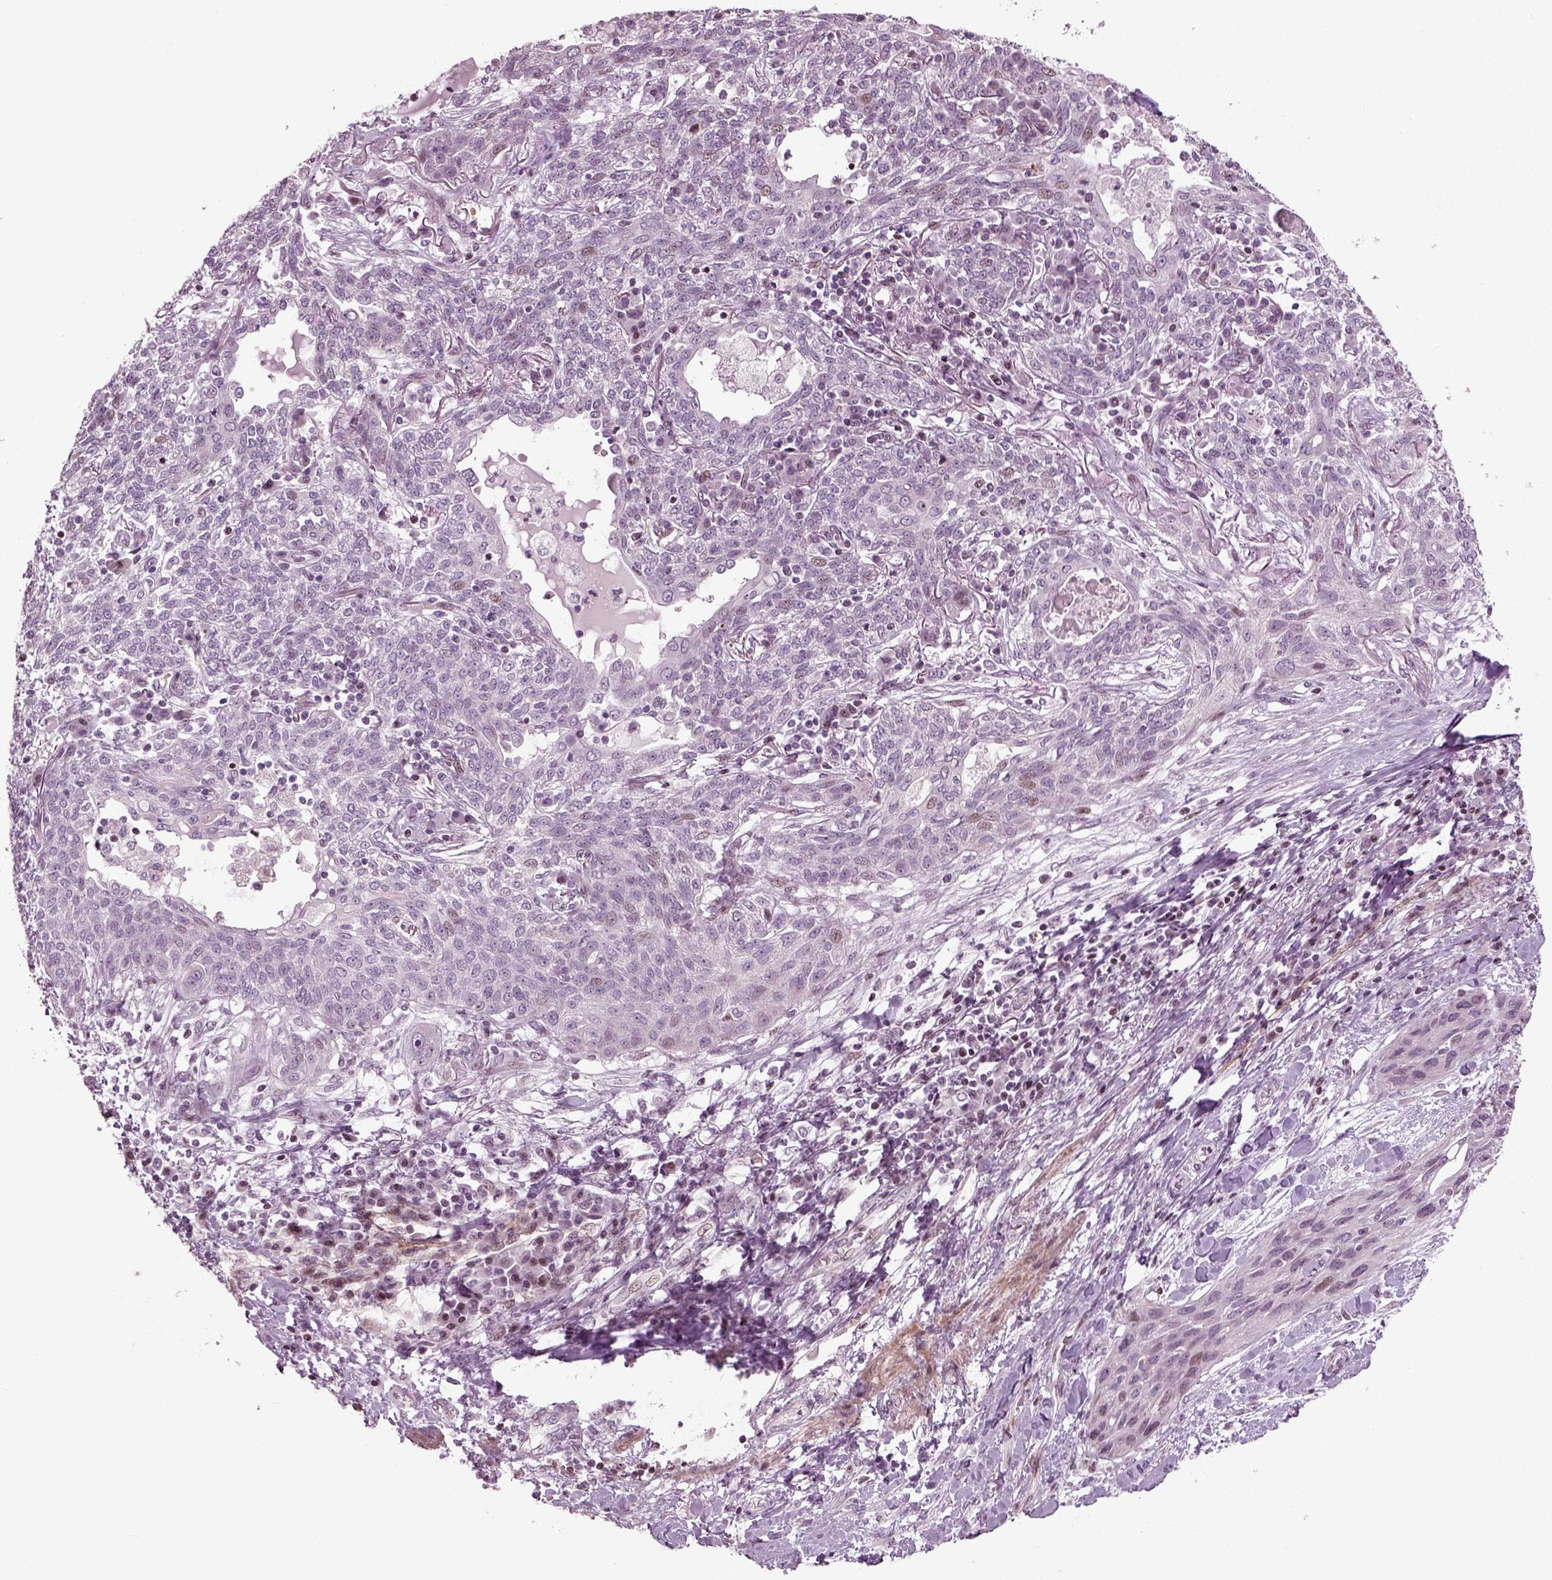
{"staining": {"intensity": "weak", "quantity": "<25%", "location": "nuclear"}, "tissue": "lung cancer", "cell_type": "Tumor cells", "image_type": "cancer", "snomed": [{"axis": "morphology", "description": "Squamous cell carcinoma, NOS"}, {"axis": "topography", "description": "Lung"}], "caption": "Tumor cells are negative for protein expression in human lung cancer. The staining was performed using DAB (3,3'-diaminobenzidine) to visualize the protein expression in brown, while the nuclei were stained in blue with hematoxylin (Magnification: 20x).", "gene": "HEYL", "patient": {"sex": "female", "age": 70}}